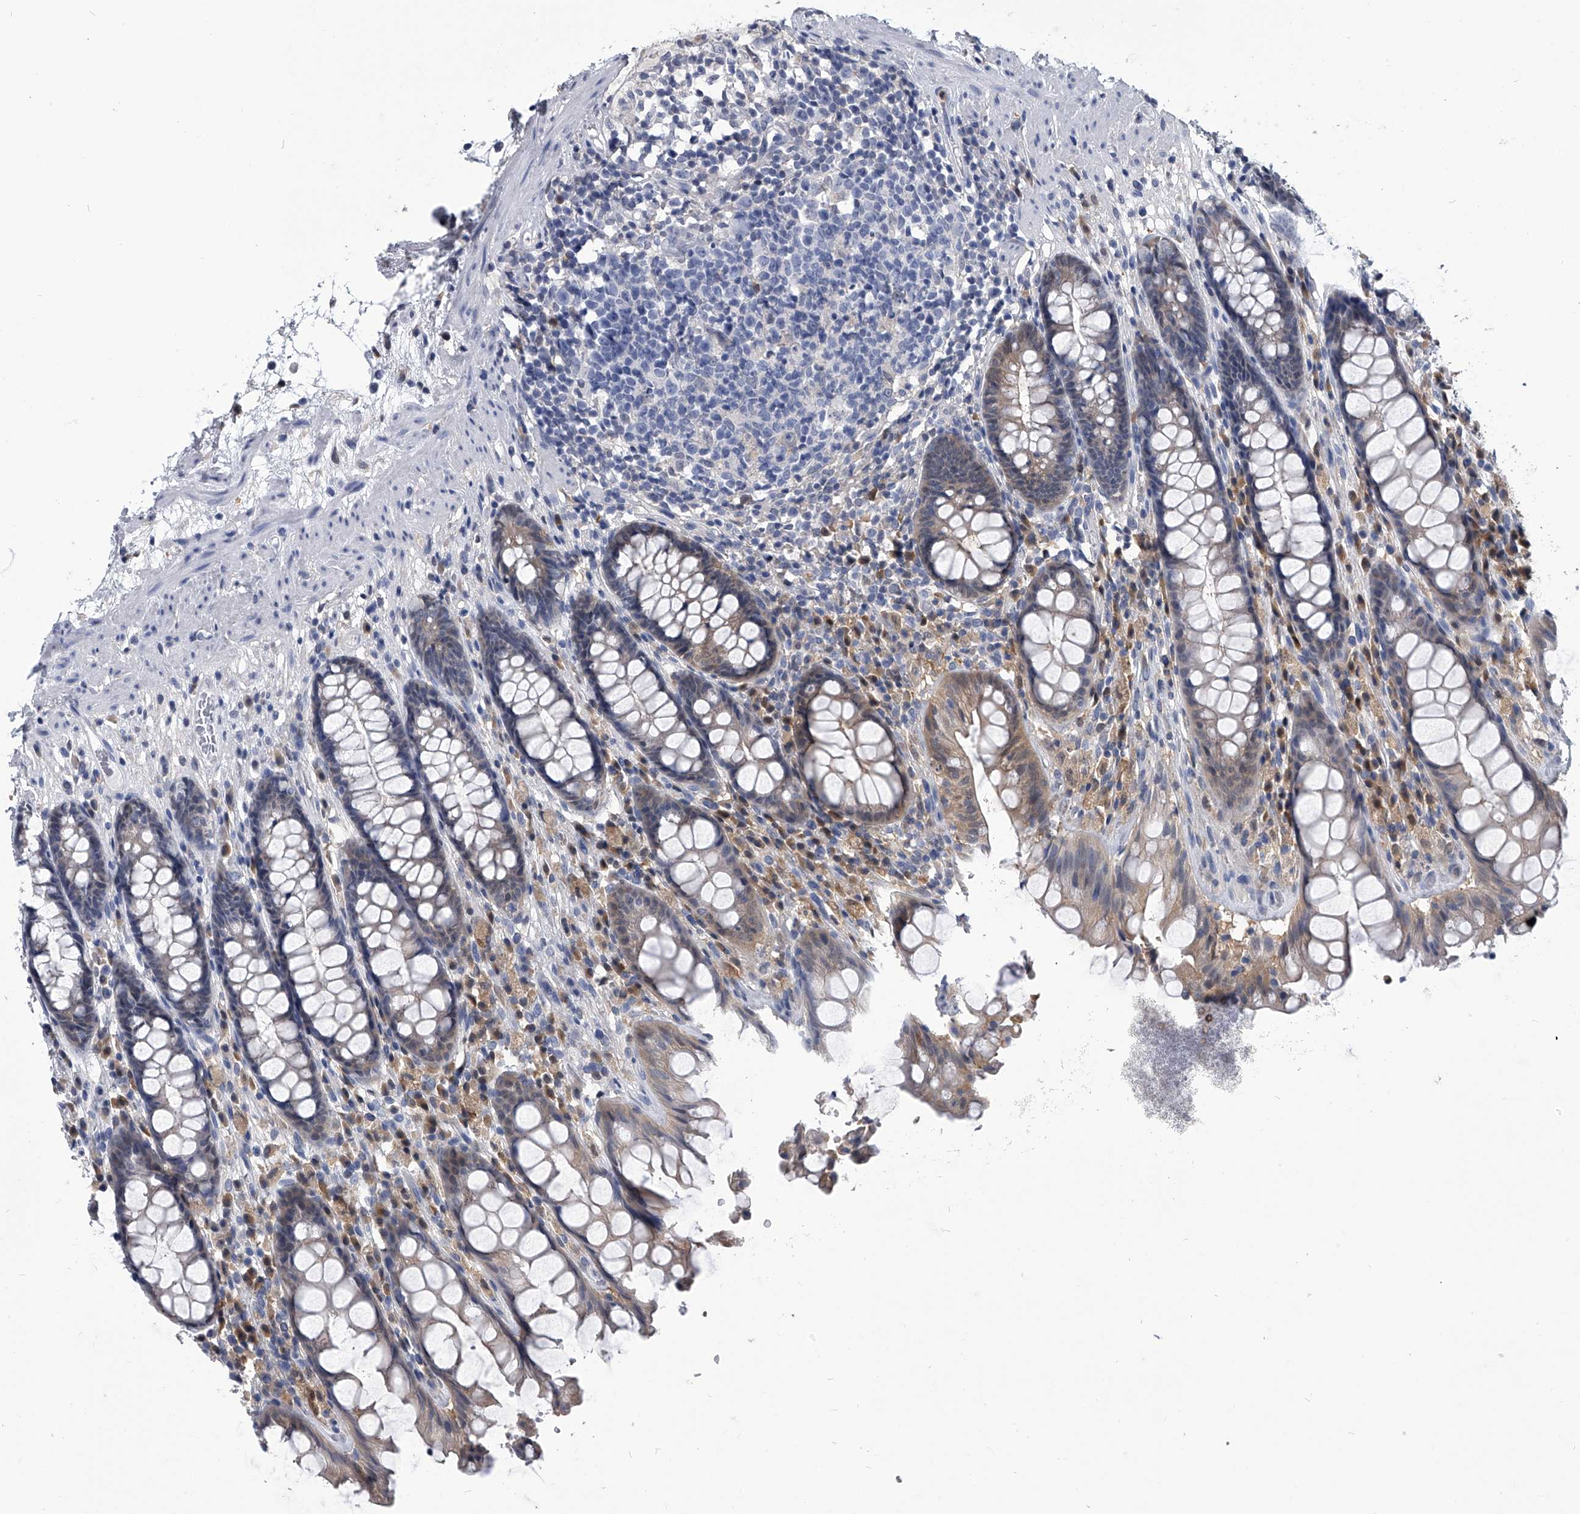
{"staining": {"intensity": "weak", "quantity": "<25%", "location": "cytoplasmic/membranous"}, "tissue": "rectum", "cell_type": "Glandular cells", "image_type": "normal", "snomed": [{"axis": "morphology", "description": "Normal tissue, NOS"}, {"axis": "topography", "description": "Rectum"}], "caption": "High power microscopy image of an IHC histopathology image of normal rectum, revealing no significant positivity in glandular cells.", "gene": "PDXK", "patient": {"sex": "male", "age": 64}}